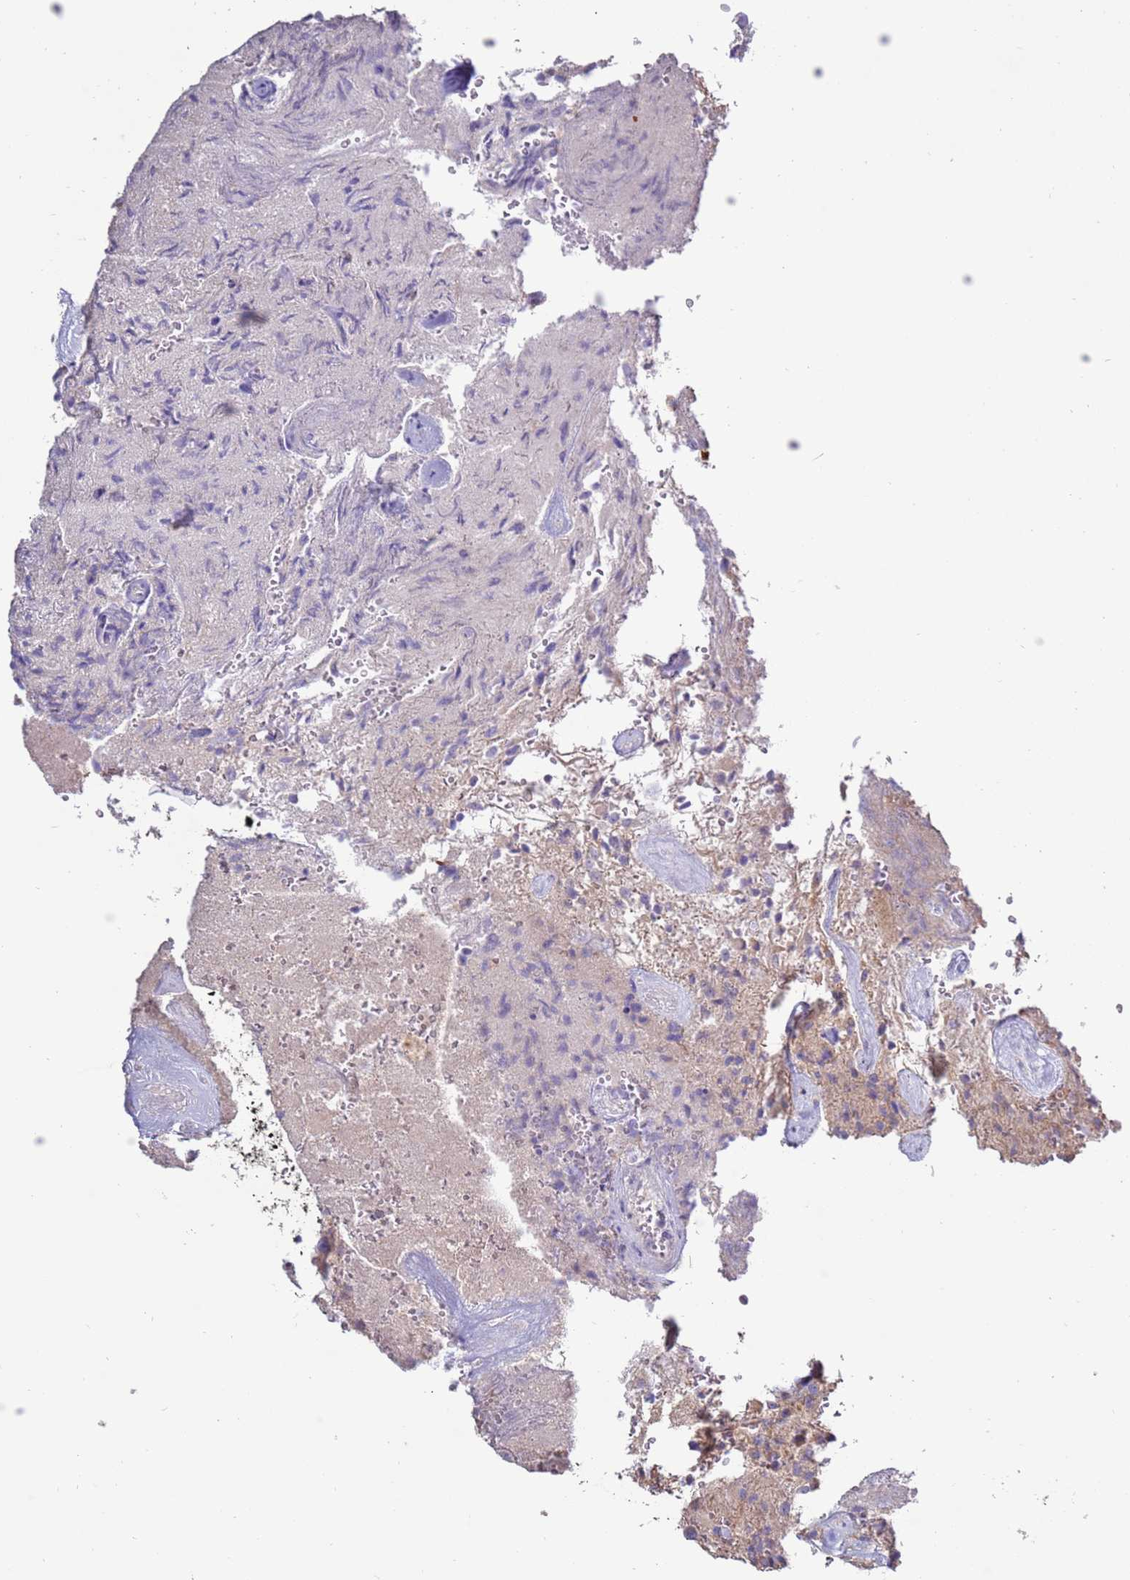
{"staining": {"intensity": "negative", "quantity": "none", "location": "none"}, "tissue": "glioma", "cell_type": "Tumor cells", "image_type": "cancer", "snomed": [{"axis": "morphology", "description": "Normal tissue, NOS"}, {"axis": "morphology", "description": "Glioma, malignant, High grade"}, {"axis": "topography", "description": "Cerebral cortex"}], "caption": "High-grade glioma (malignant) stained for a protein using IHC demonstrates no expression tumor cells.", "gene": "TRAPPC4", "patient": {"sex": "male", "age": 56}}